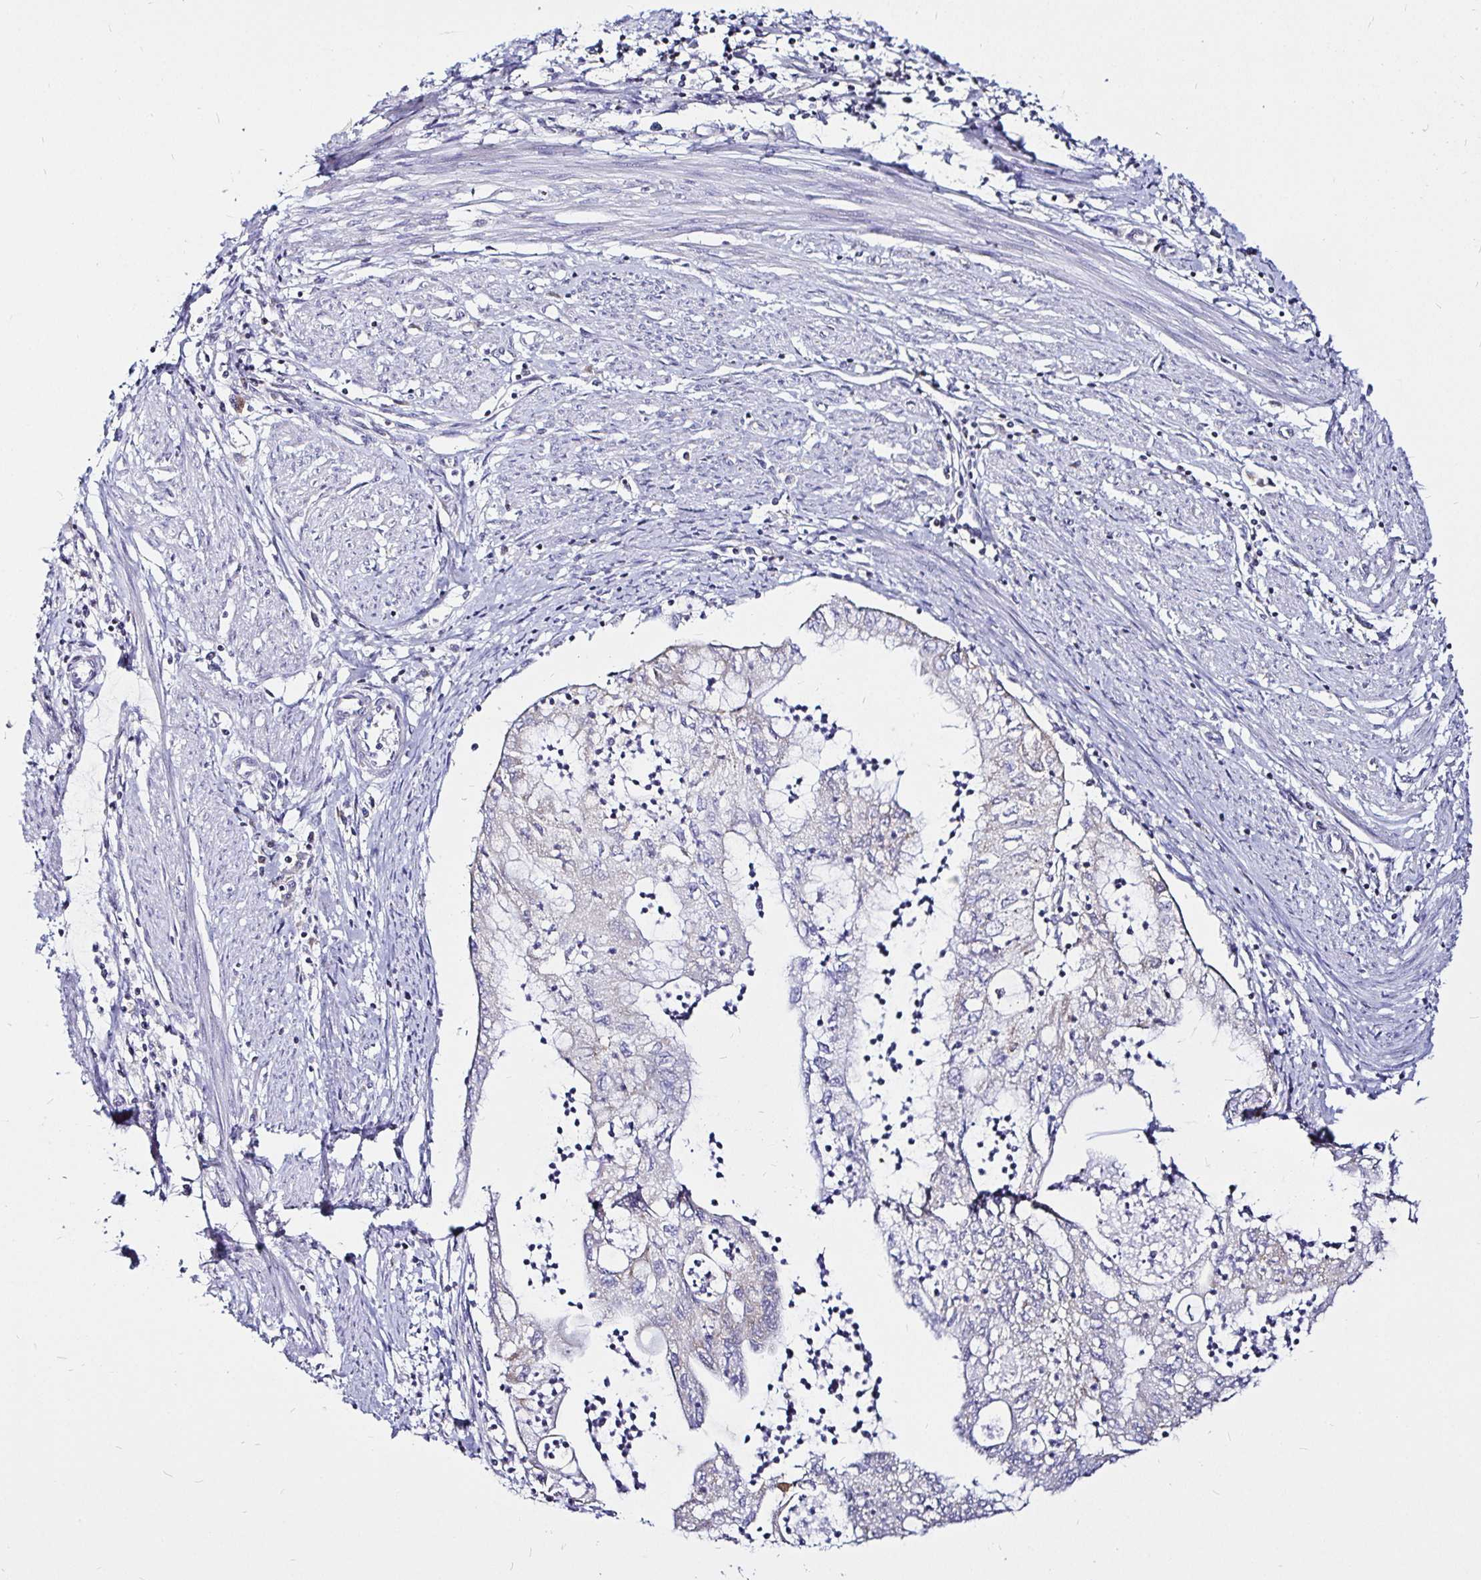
{"staining": {"intensity": "negative", "quantity": "none", "location": "none"}, "tissue": "endometrial cancer", "cell_type": "Tumor cells", "image_type": "cancer", "snomed": [{"axis": "morphology", "description": "Adenocarcinoma, NOS"}, {"axis": "topography", "description": "Endometrium"}], "caption": "Immunohistochemical staining of human endometrial adenocarcinoma demonstrates no significant expression in tumor cells.", "gene": "PGAM2", "patient": {"sex": "female", "age": 75}}